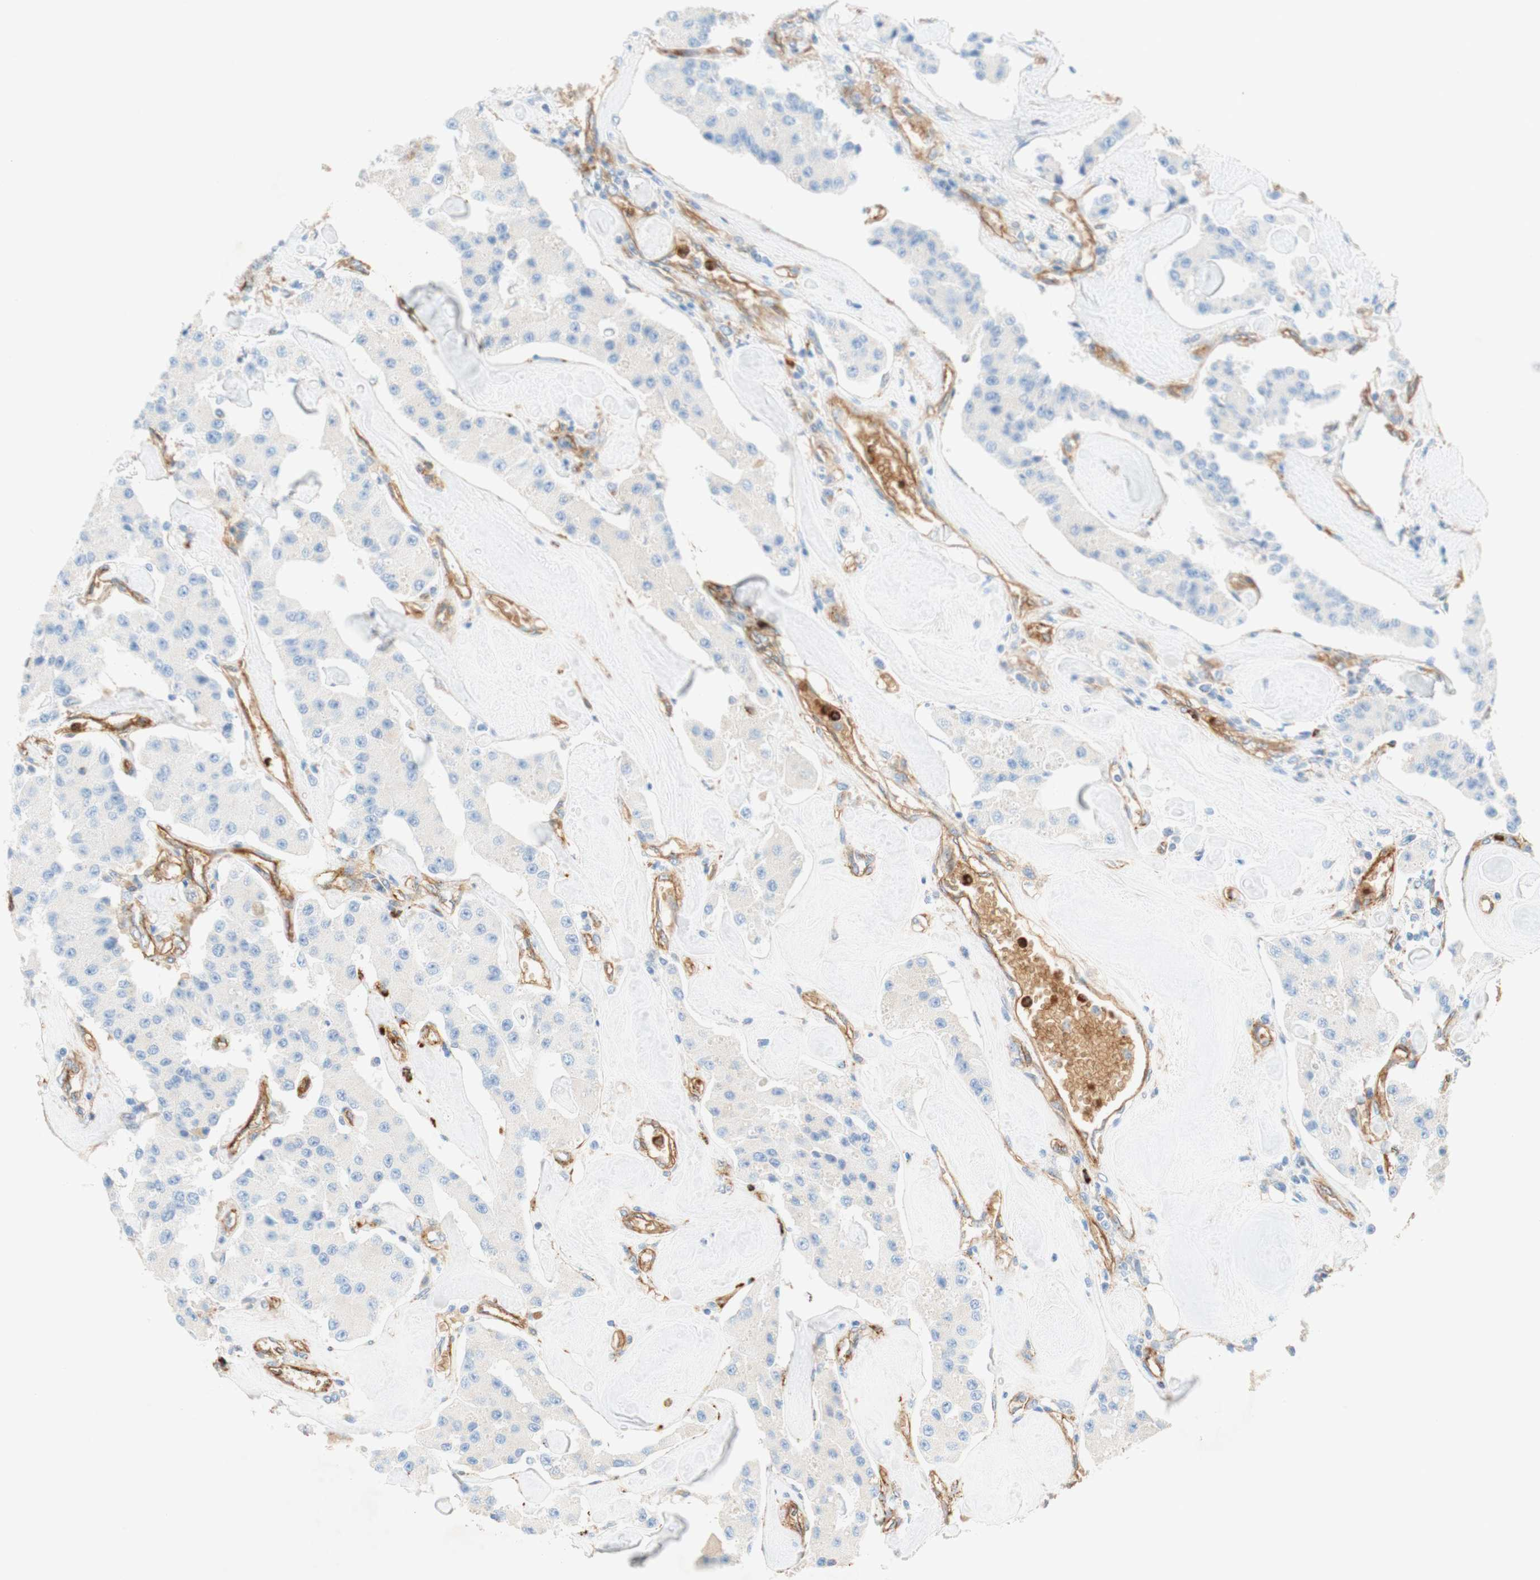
{"staining": {"intensity": "negative", "quantity": "none", "location": "none"}, "tissue": "carcinoid", "cell_type": "Tumor cells", "image_type": "cancer", "snomed": [{"axis": "morphology", "description": "Carcinoid, malignant, NOS"}, {"axis": "topography", "description": "Pancreas"}], "caption": "There is no significant positivity in tumor cells of carcinoid.", "gene": "STOM", "patient": {"sex": "male", "age": 41}}